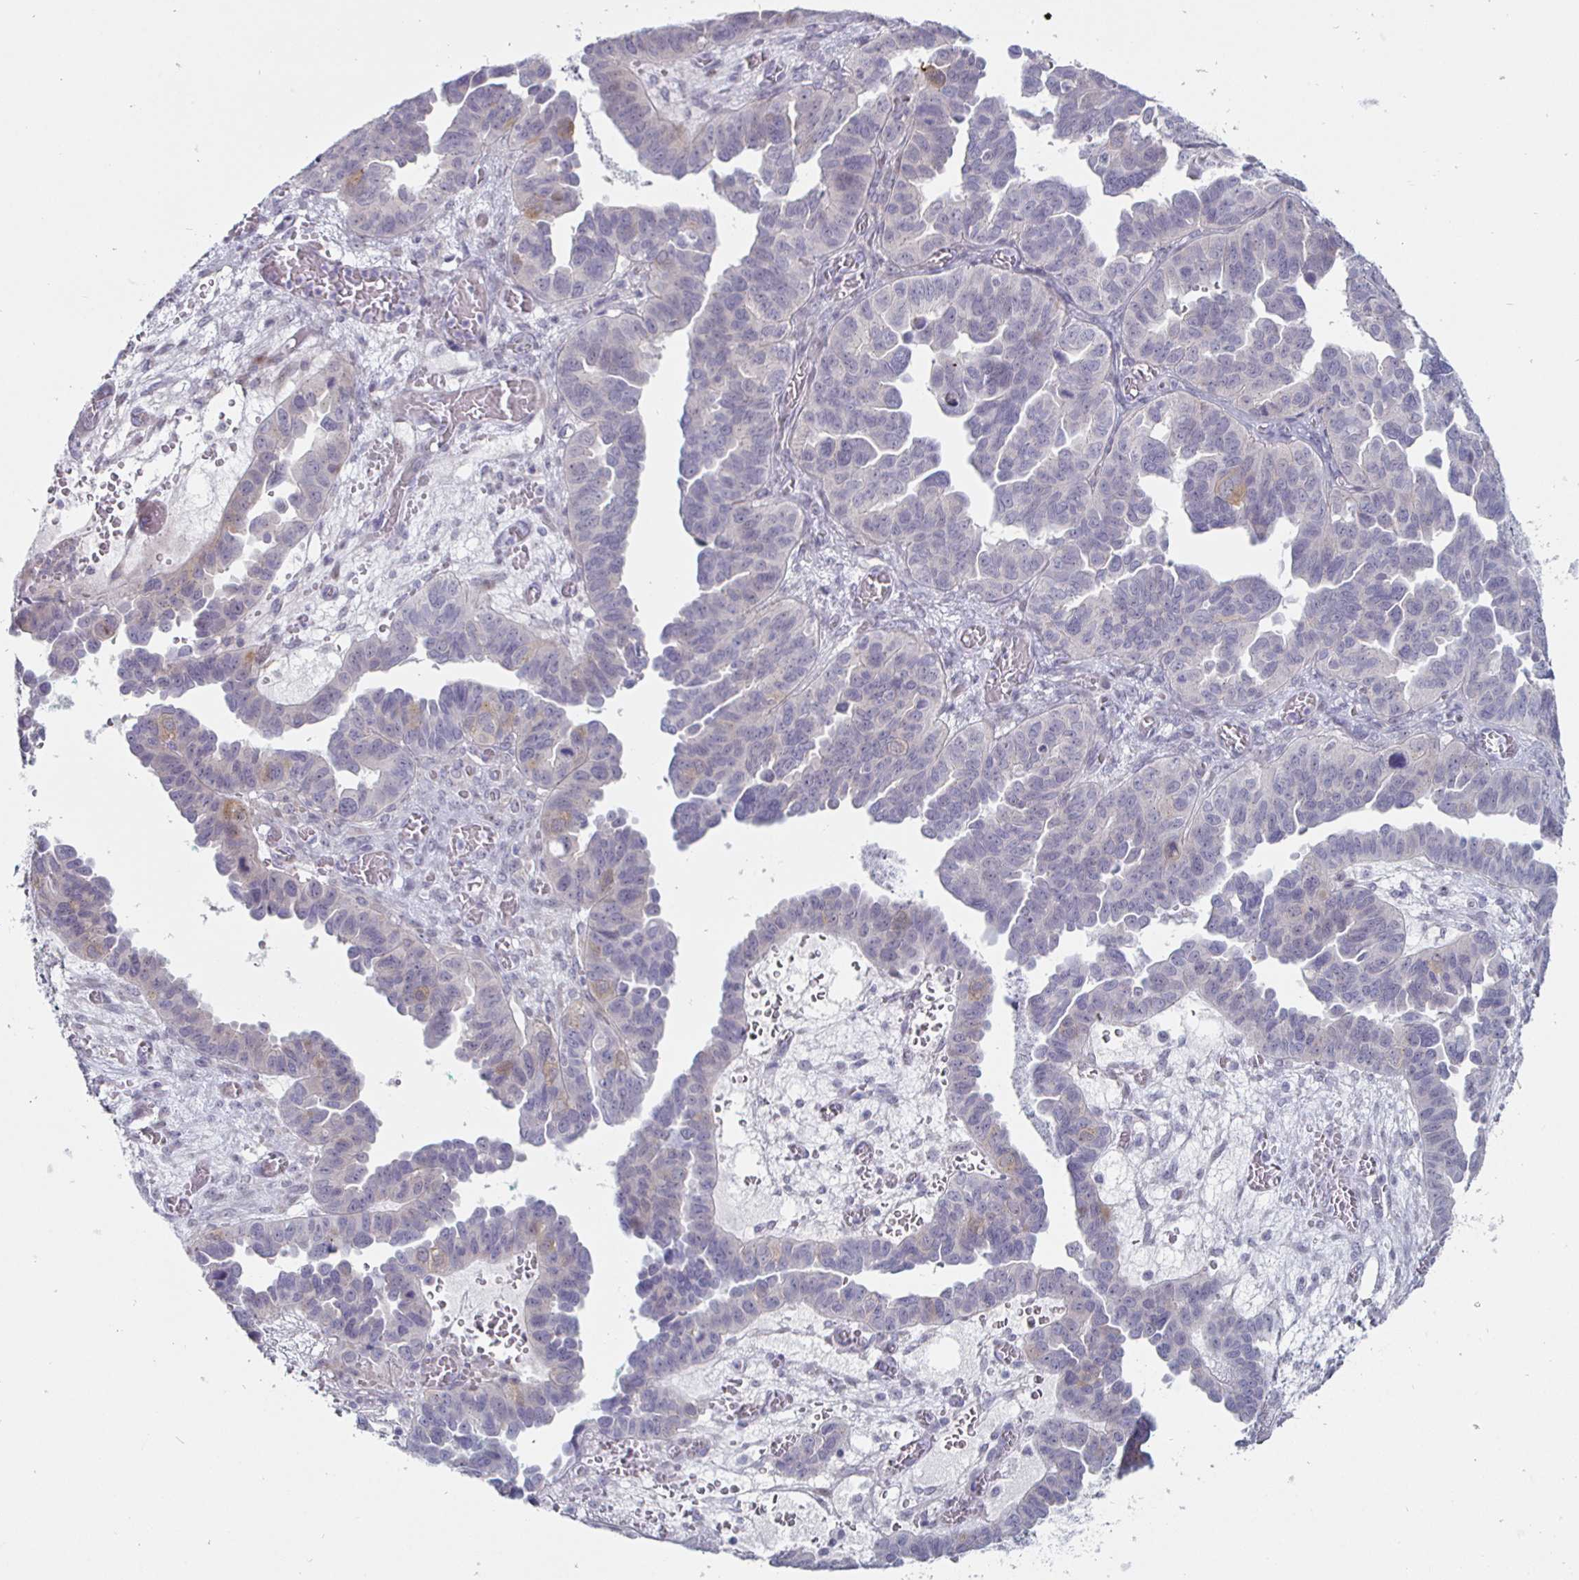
{"staining": {"intensity": "negative", "quantity": "none", "location": "none"}, "tissue": "ovarian cancer", "cell_type": "Tumor cells", "image_type": "cancer", "snomed": [{"axis": "morphology", "description": "Cystadenocarcinoma, serous, NOS"}, {"axis": "topography", "description": "Ovary"}], "caption": "This is a image of IHC staining of ovarian cancer (serous cystadenocarcinoma), which shows no staining in tumor cells.", "gene": "DMRTB1", "patient": {"sex": "female", "age": 64}}